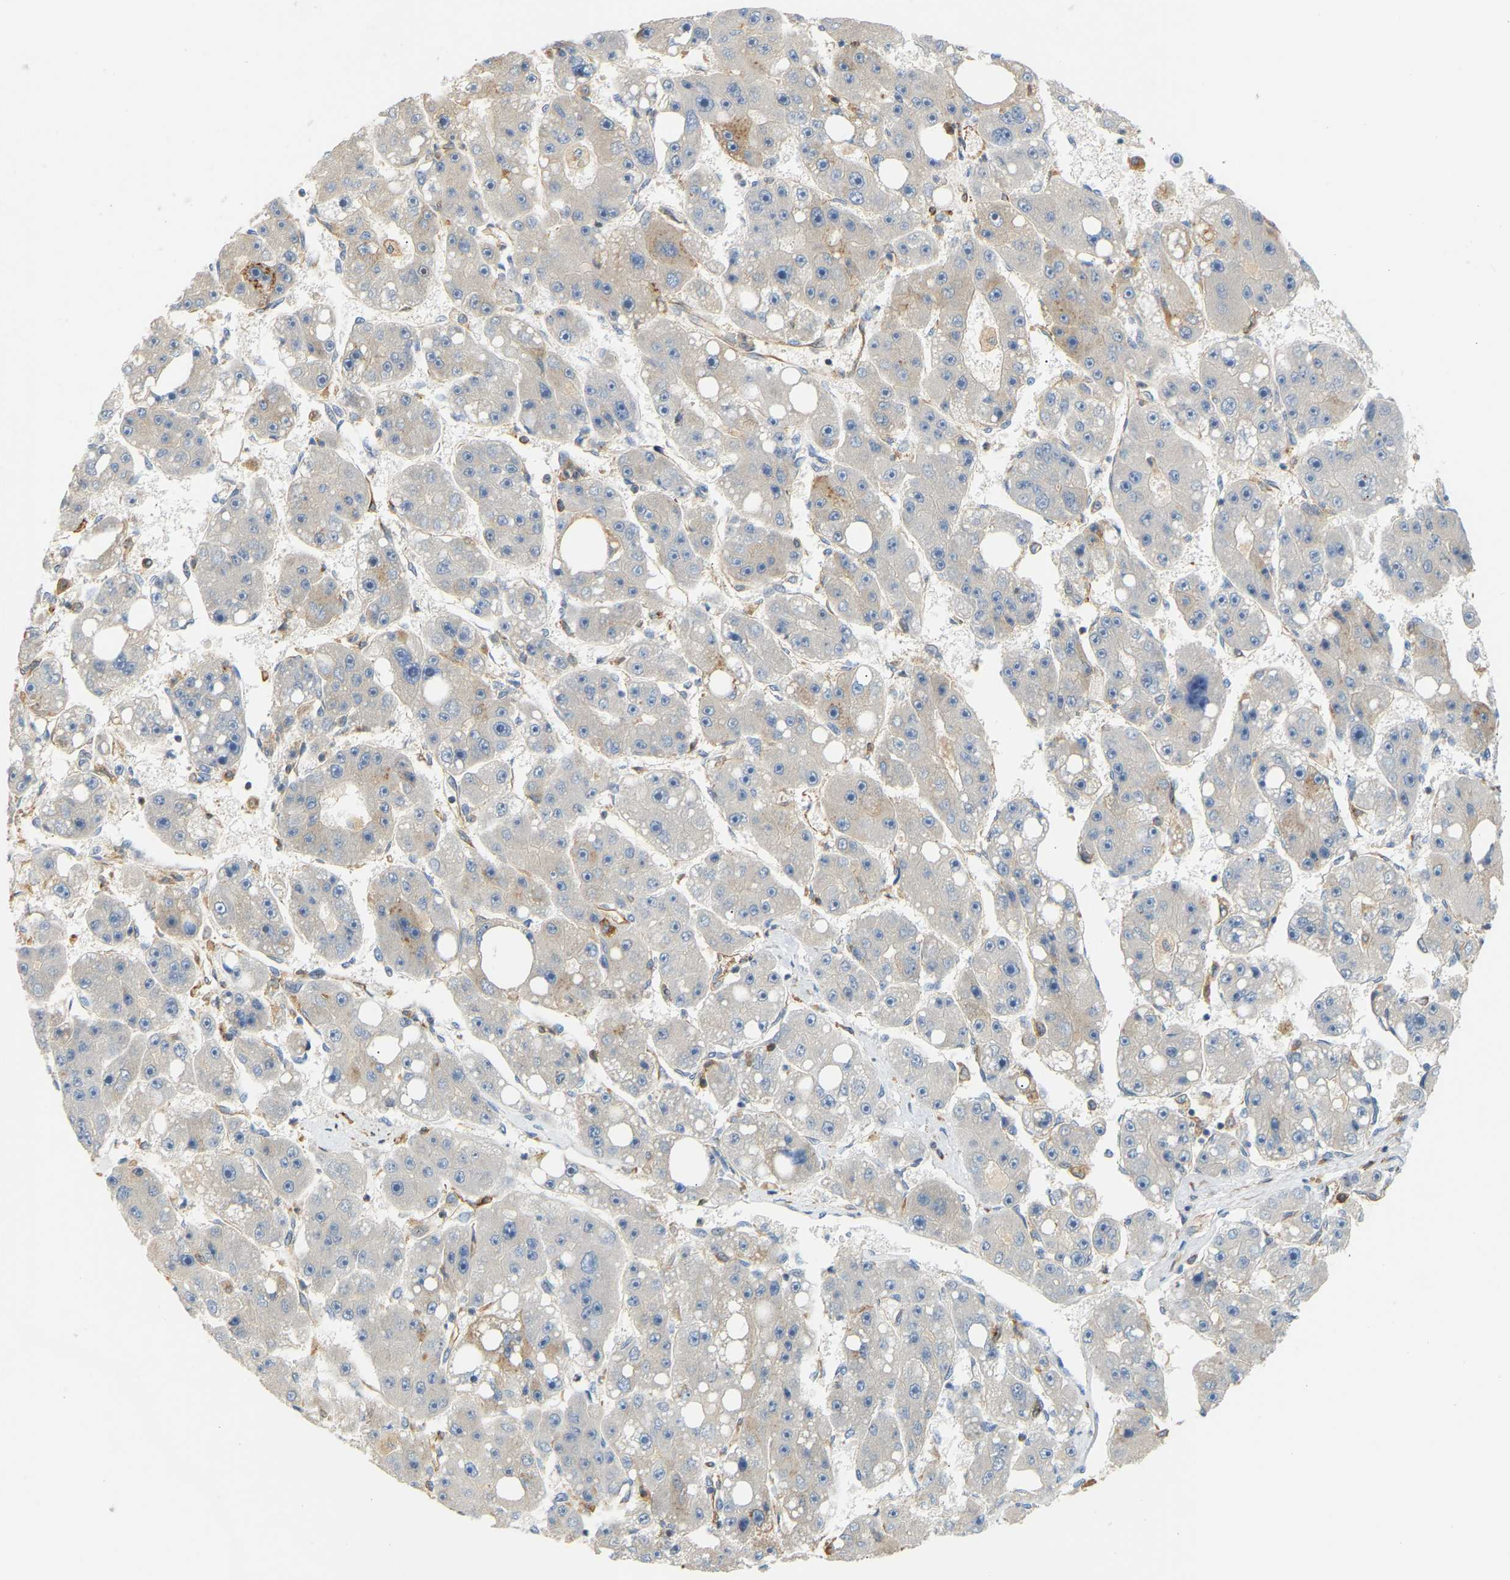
{"staining": {"intensity": "negative", "quantity": "none", "location": "none"}, "tissue": "liver cancer", "cell_type": "Tumor cells", "image_type": "cancer", "snomed": [{"axis": "morphology", "description": "Carcinoma, Hepatocellular, NOS"}, {"axis": "topography", "description": "Liver"}], "caption": "This micrograph is of liver cancer (hepatocellular carcinoma) stained with immunohistochemistry to label a protein in brown with the nuclei are counter-stained blue. There is no positivity in tumor cells.", "gene": "PLCG2", "patient": {"sex": "female", "age": 61}}